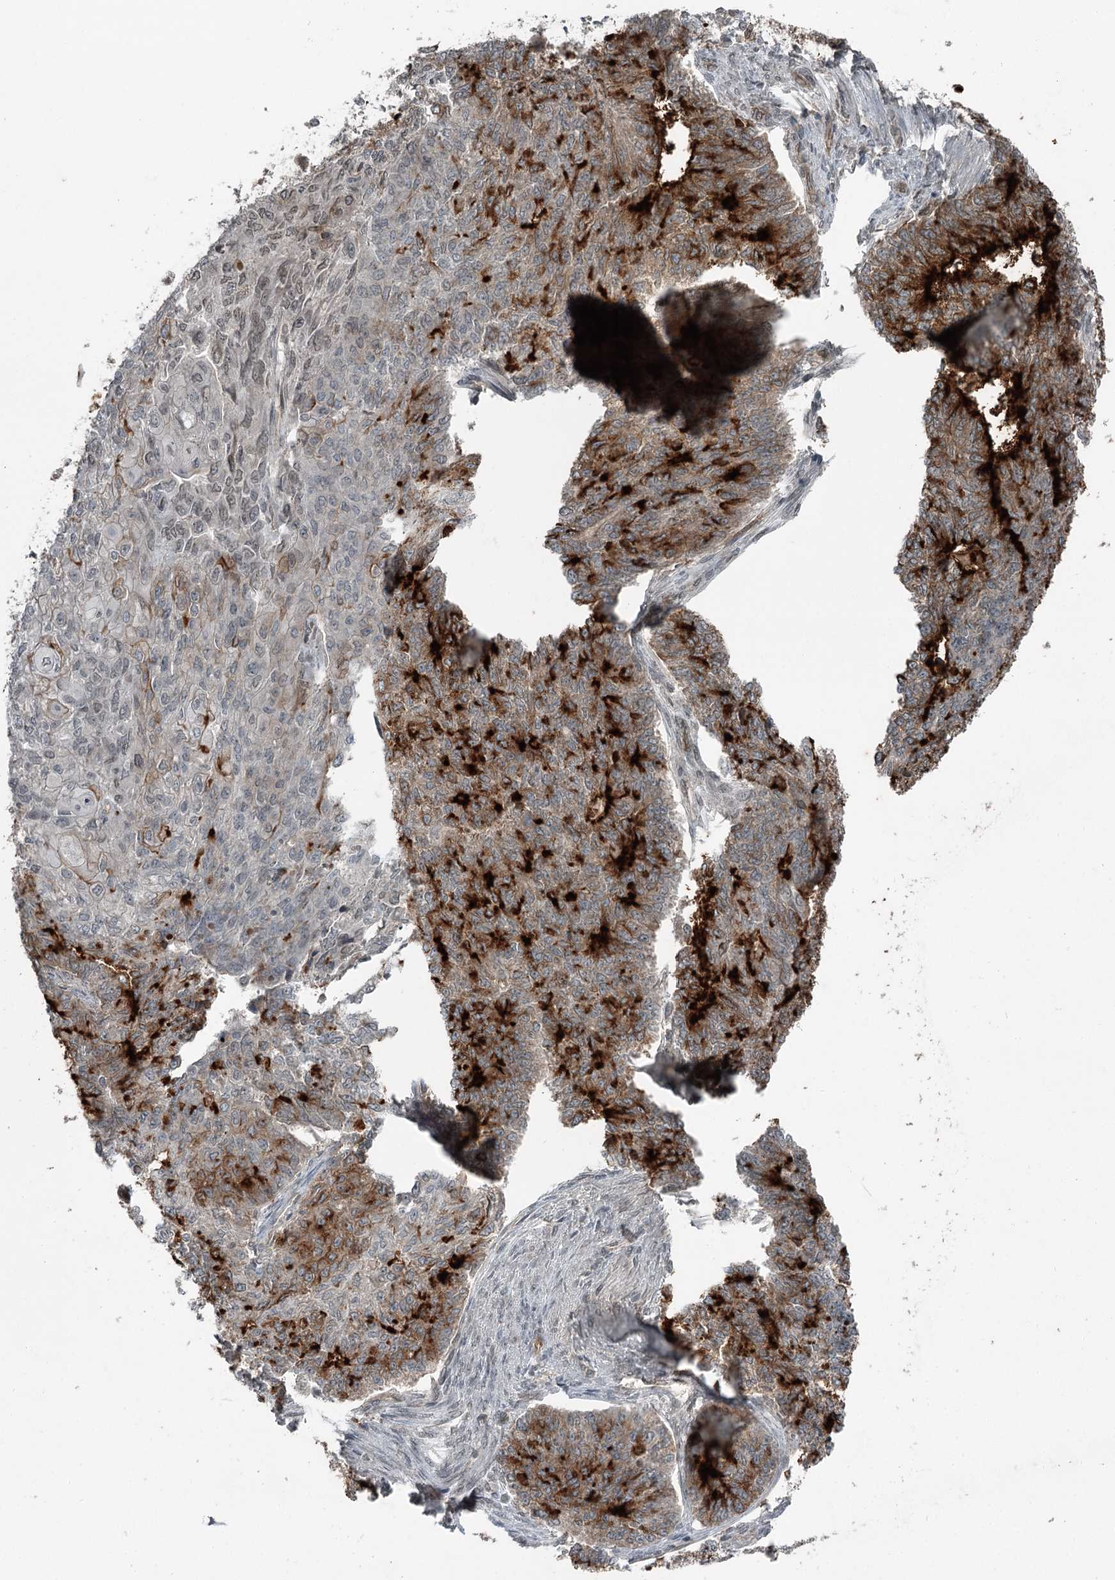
{"staining": {"intensity": "strong", "quantity": "25%-75%", "location": "cytoplasmic/membranous"}, "tissue": "endometrial cancer", "cell_type": "Tumor cells", "image_type": "cancer", "snomed": [{"axis": "morphology", "description": "Adenocarcinoma, NOS"}, {"axis": "topography", "description": "Endometrium"}], "caption": "IHC (DAB (3,3'-diaminobenzidine)) staining of endometrial adenocarcinoma shows strong cytoplasmic/membranous protein expression in approximately 25%-75% of tumor cells.", "gene": "SLC39A8", "patient": {"sex": "female", "age": 32}}